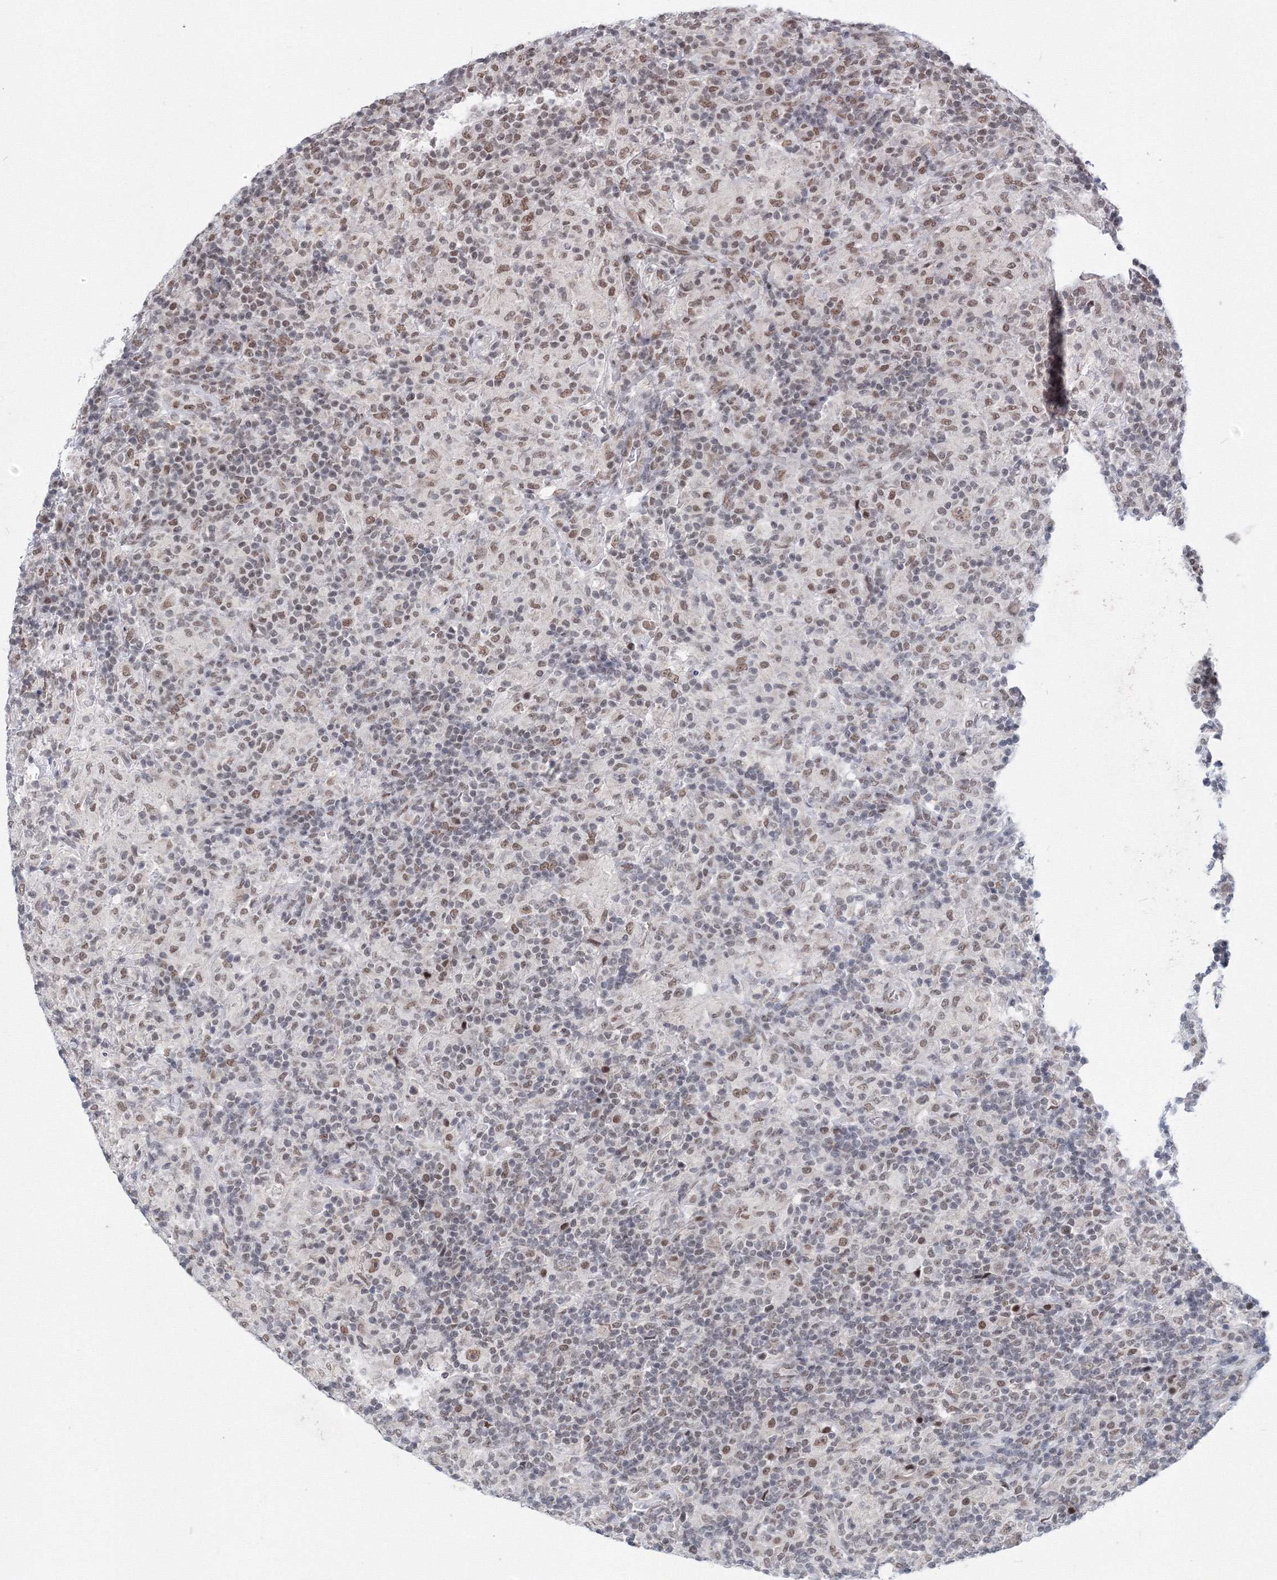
{"staining": {"intensity": "moderate", "quantity": ">75%", "location": "nuclear"}, "tissue": "lymphoma", "cell_type": "Tumor cells", "image_type": "cancer", "snomed": [{"axis": "morphology", "description": "Hodgkin's disease, NOS"}, {"axis": "topography", "description": "Lymph node"}], "caption": "Immunohistochemistry (IHC) micrograph of human Hodgkin's disease stained for a protein (brown), which exhibits medium levels of moderate nuclear expression in approximately >75% of tumor cells.", "gene": "SF3B6", "patient": {"sex": "male", "age": 70}}